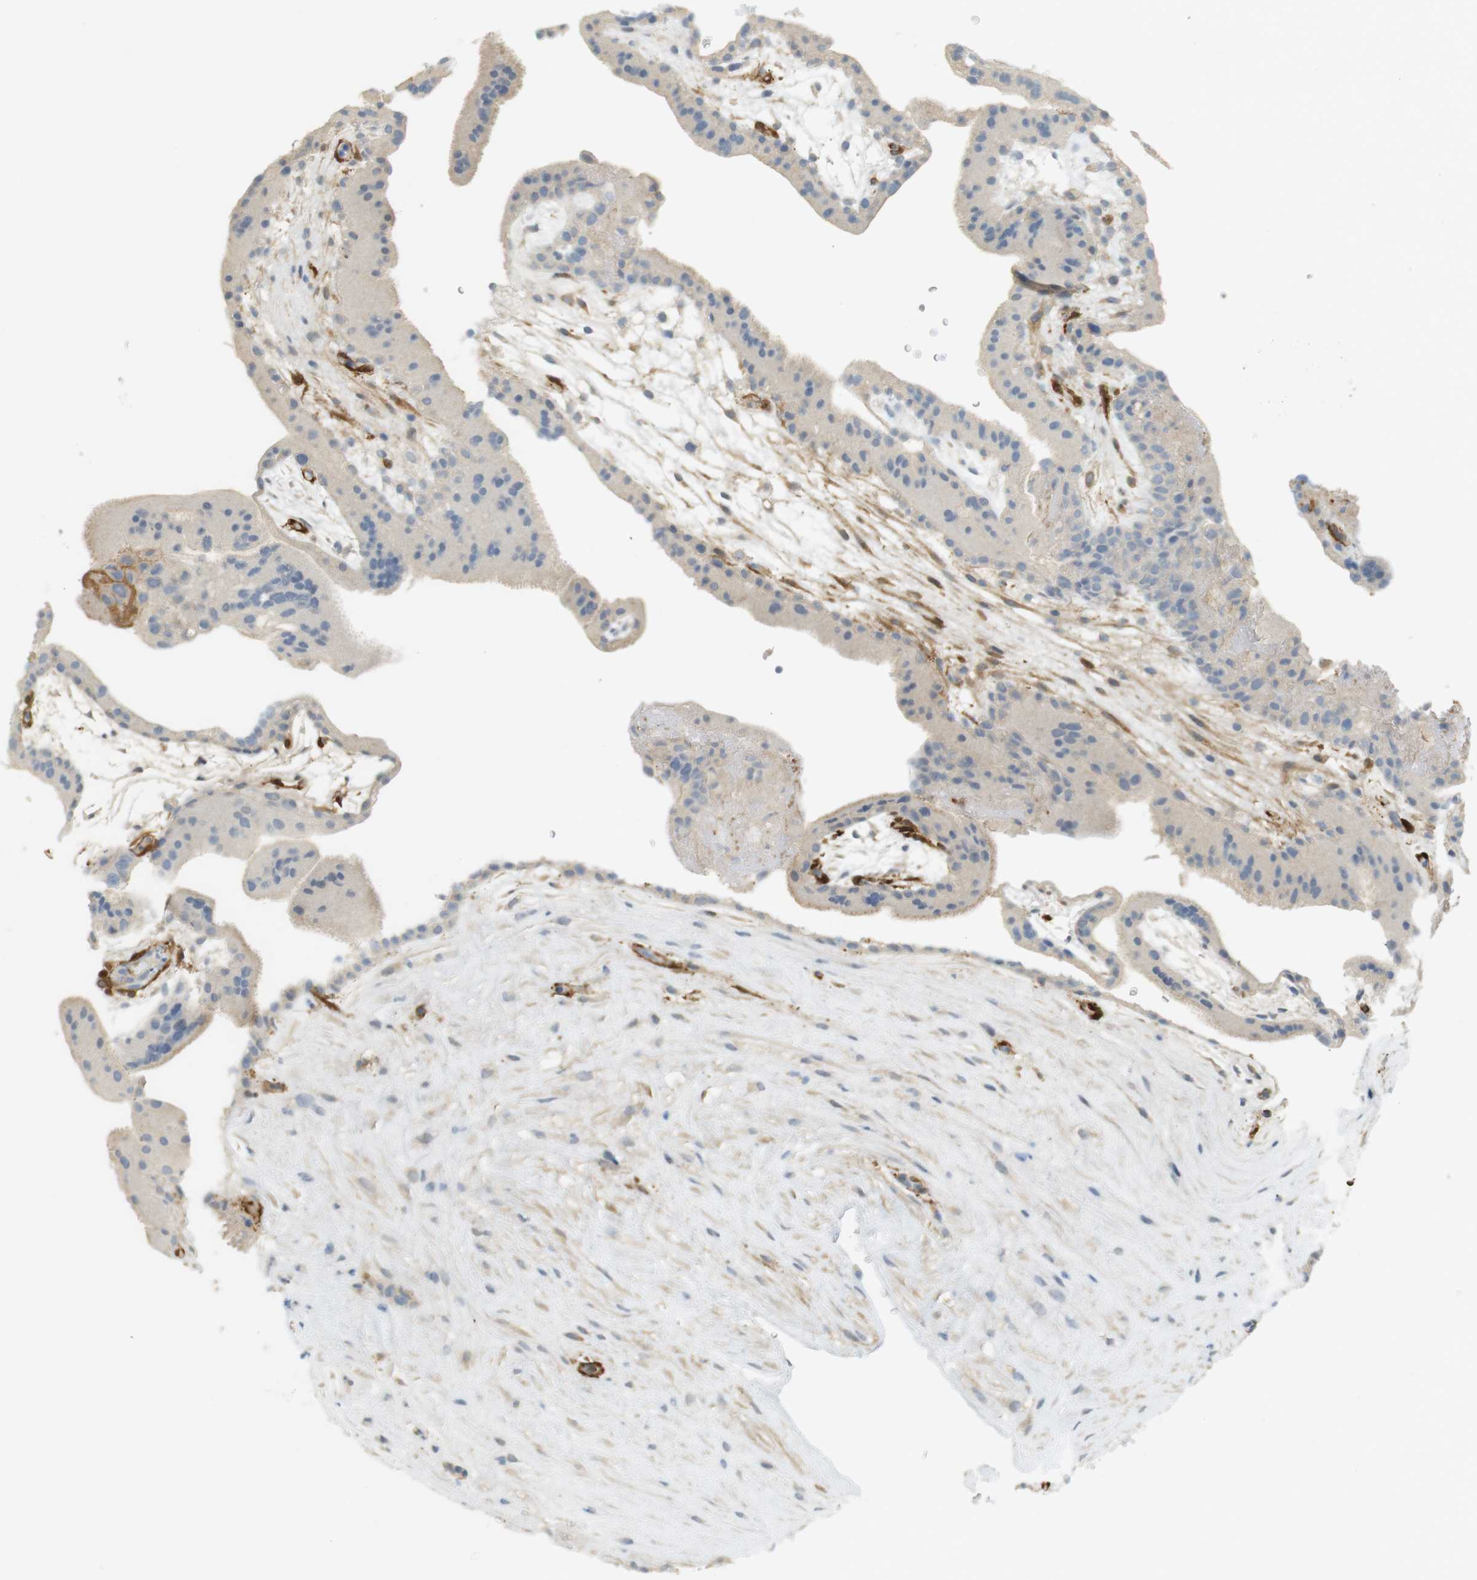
{"staining": {"intensity": "negative", "quantity": "none", "location": "none"}, "tissue": "placenta", "cell_type": "Trophoblastic cells", "image_type": "normal", "snomed": [{"axis": "morphology", "description": "Normal tissue, NOS"}, {"axis": "topography", "description": "Placenta"}], "caption": "Trophoblastic cells are negative for protein expression in normal human placenta. The staining was performed using DAB to visualize the protein expression in brown, while the nuclei were stained in blue with hematoxylin (Magnification: 20x).", "gene": "PDE3A", "patient": {"sex": "female", "age": 19}}